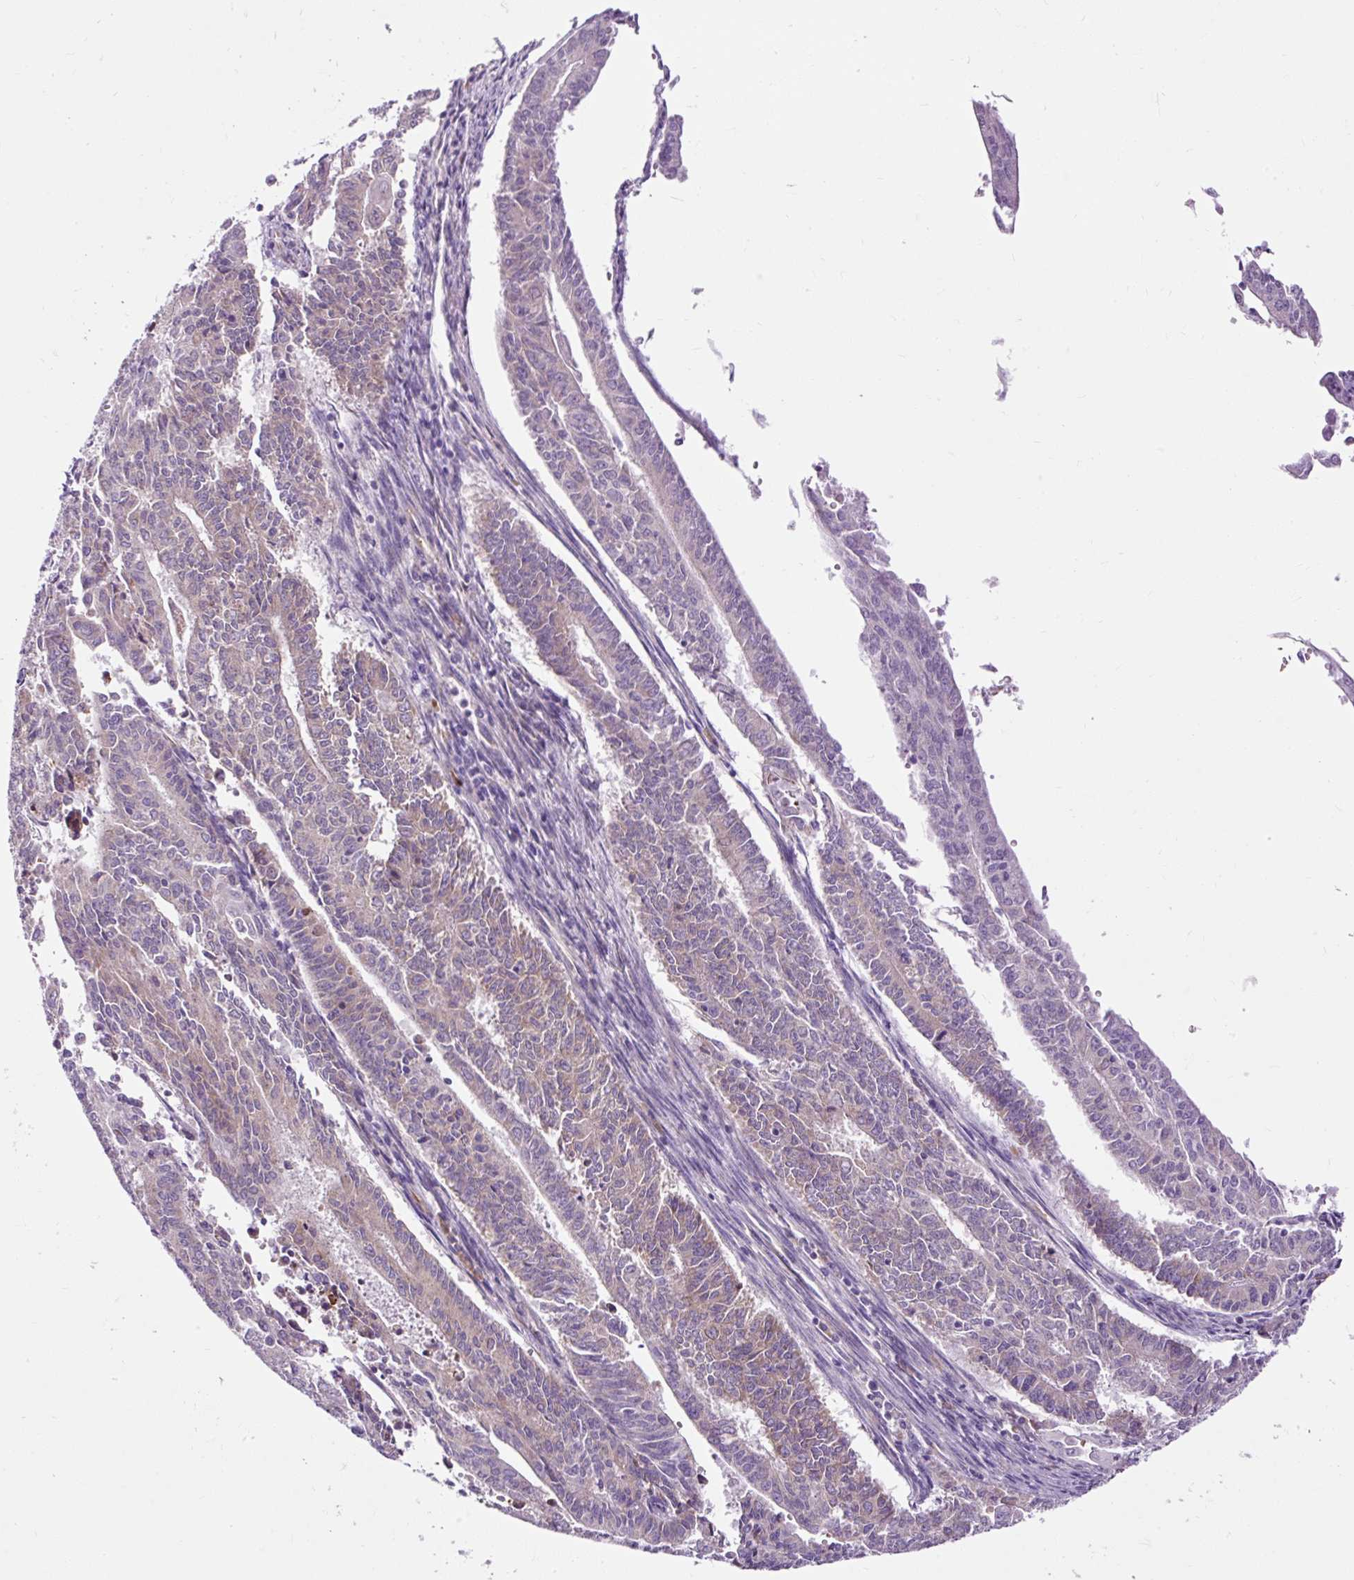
{"staining": {"intensity": "moderate", "quantity": "25%-75%", "location": "cytoplasmic/membranous"}, "tissue": "endometrial cancer", "cell_type": "Tumor cells", "image_type": "cancer", "snomed": [{"axis": "morphology", "description": "Adenocarcinoma, NOS"}, {"axis": "topography", "description": "Endometrium"}], "caption": "A high-resolution micrograph shows immunohistochemistry (IHC) staining of adenocarcinoma (endometrial), which displays moderate cytoplasmic/membranous staining in approximately 25%-75% of tumor cells. (DAB (3,3'-diaminobenzidine) IHC with brightfield microscopy, high magnification).", "gene": "FMC1", "patient": {"sex": "female", "age": 59}}